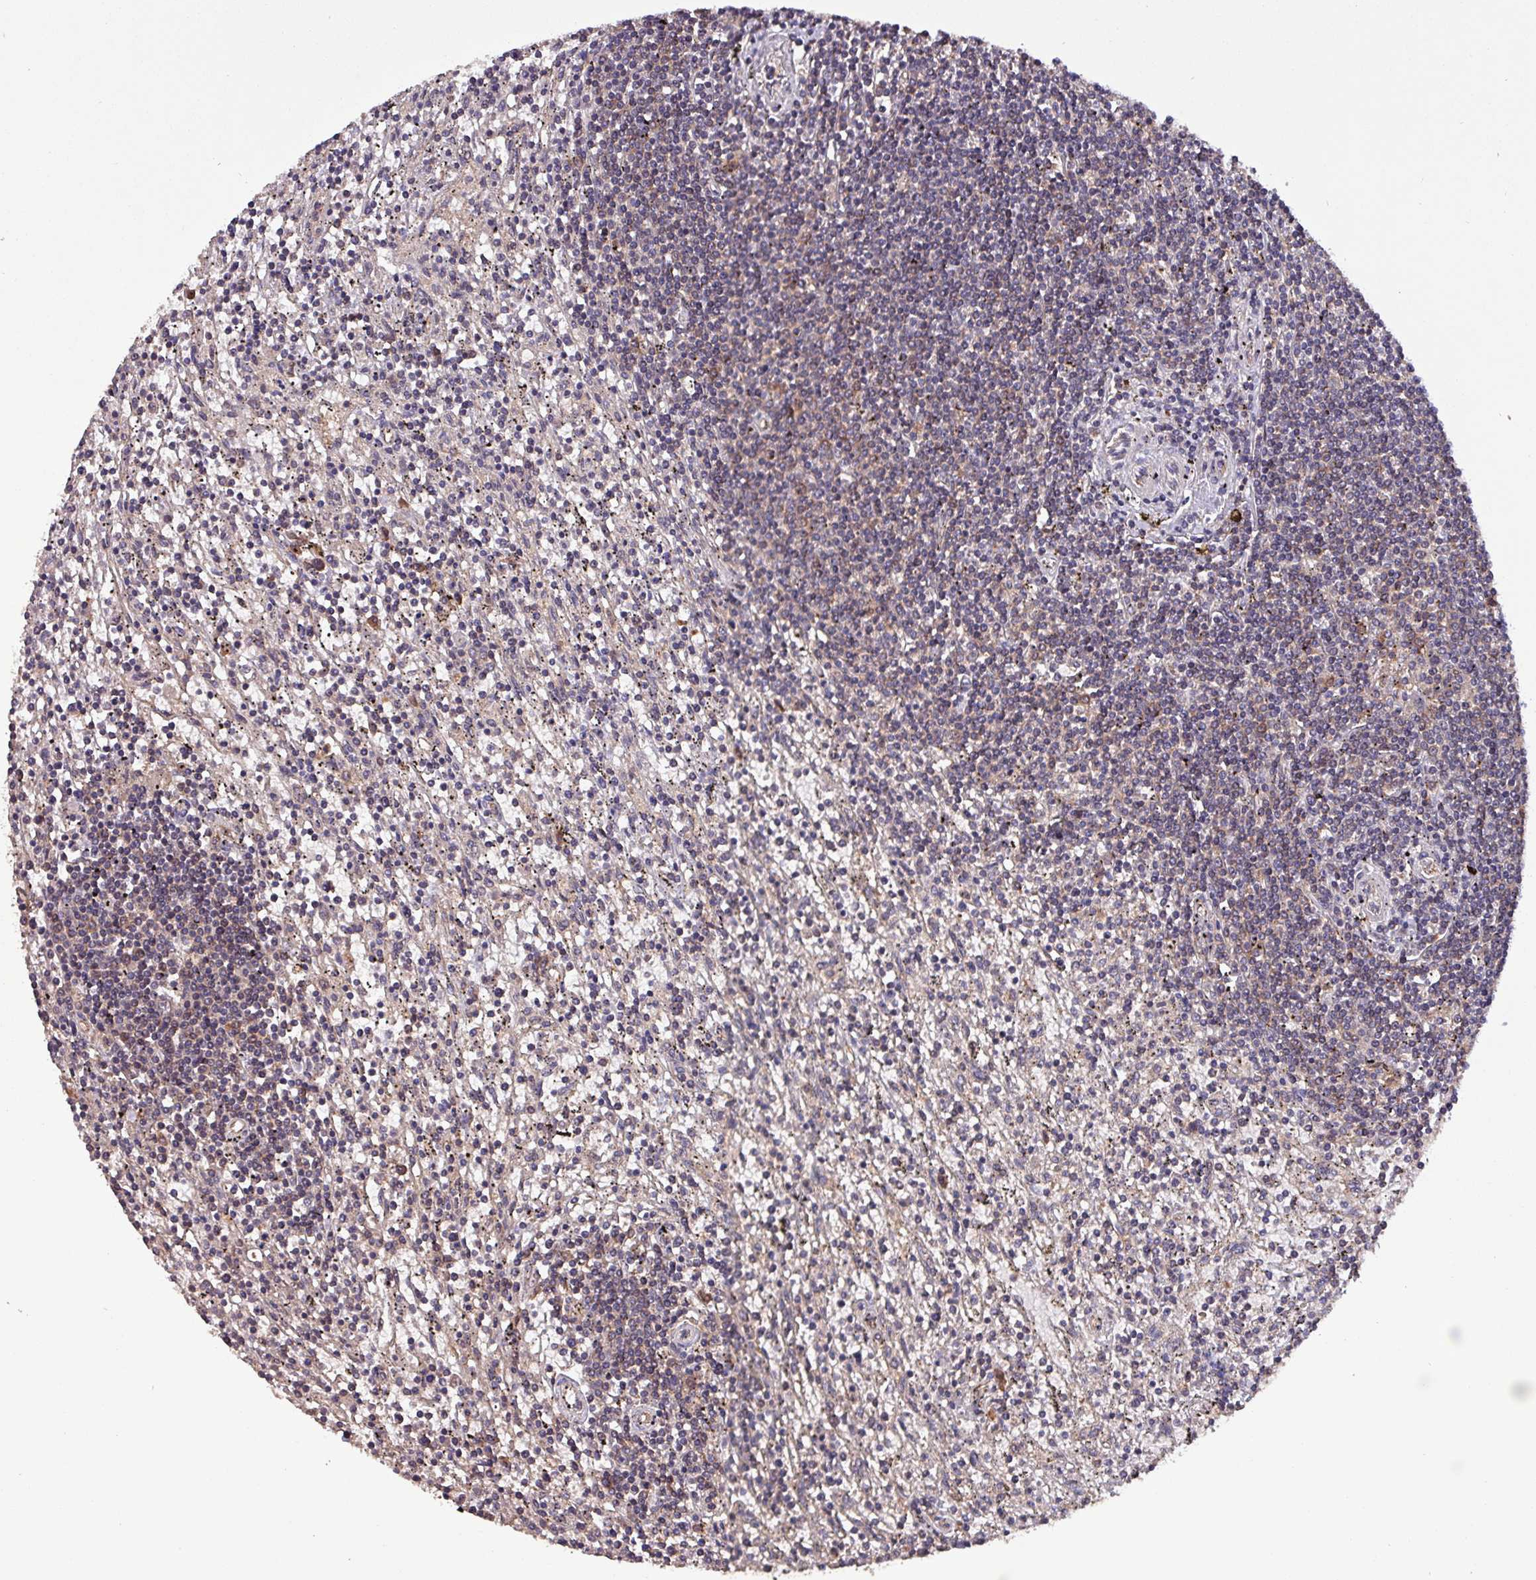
{"staining": {"intensity": "negative", "quantity": "none", "location": "none"}, "tissue": "lymphoma", "cell_type": "Tumor cells", "image_type": "cancer", "snomed": [{"axis": "morphology", "description": "Malignant lymphoma, non-Hodgkin's type, Low grade"}, {"axis": "topography", "description": "Spleen"}], "caption": "Immunohistochemistry (IHC) micrograph of neoplastic tissue: human lymphoma stained with DAB demonstrates no significant protein positivity in tumor cells.", "gene": "PAFAH1B2", "patient": {"sex": "male", "age": 76}}